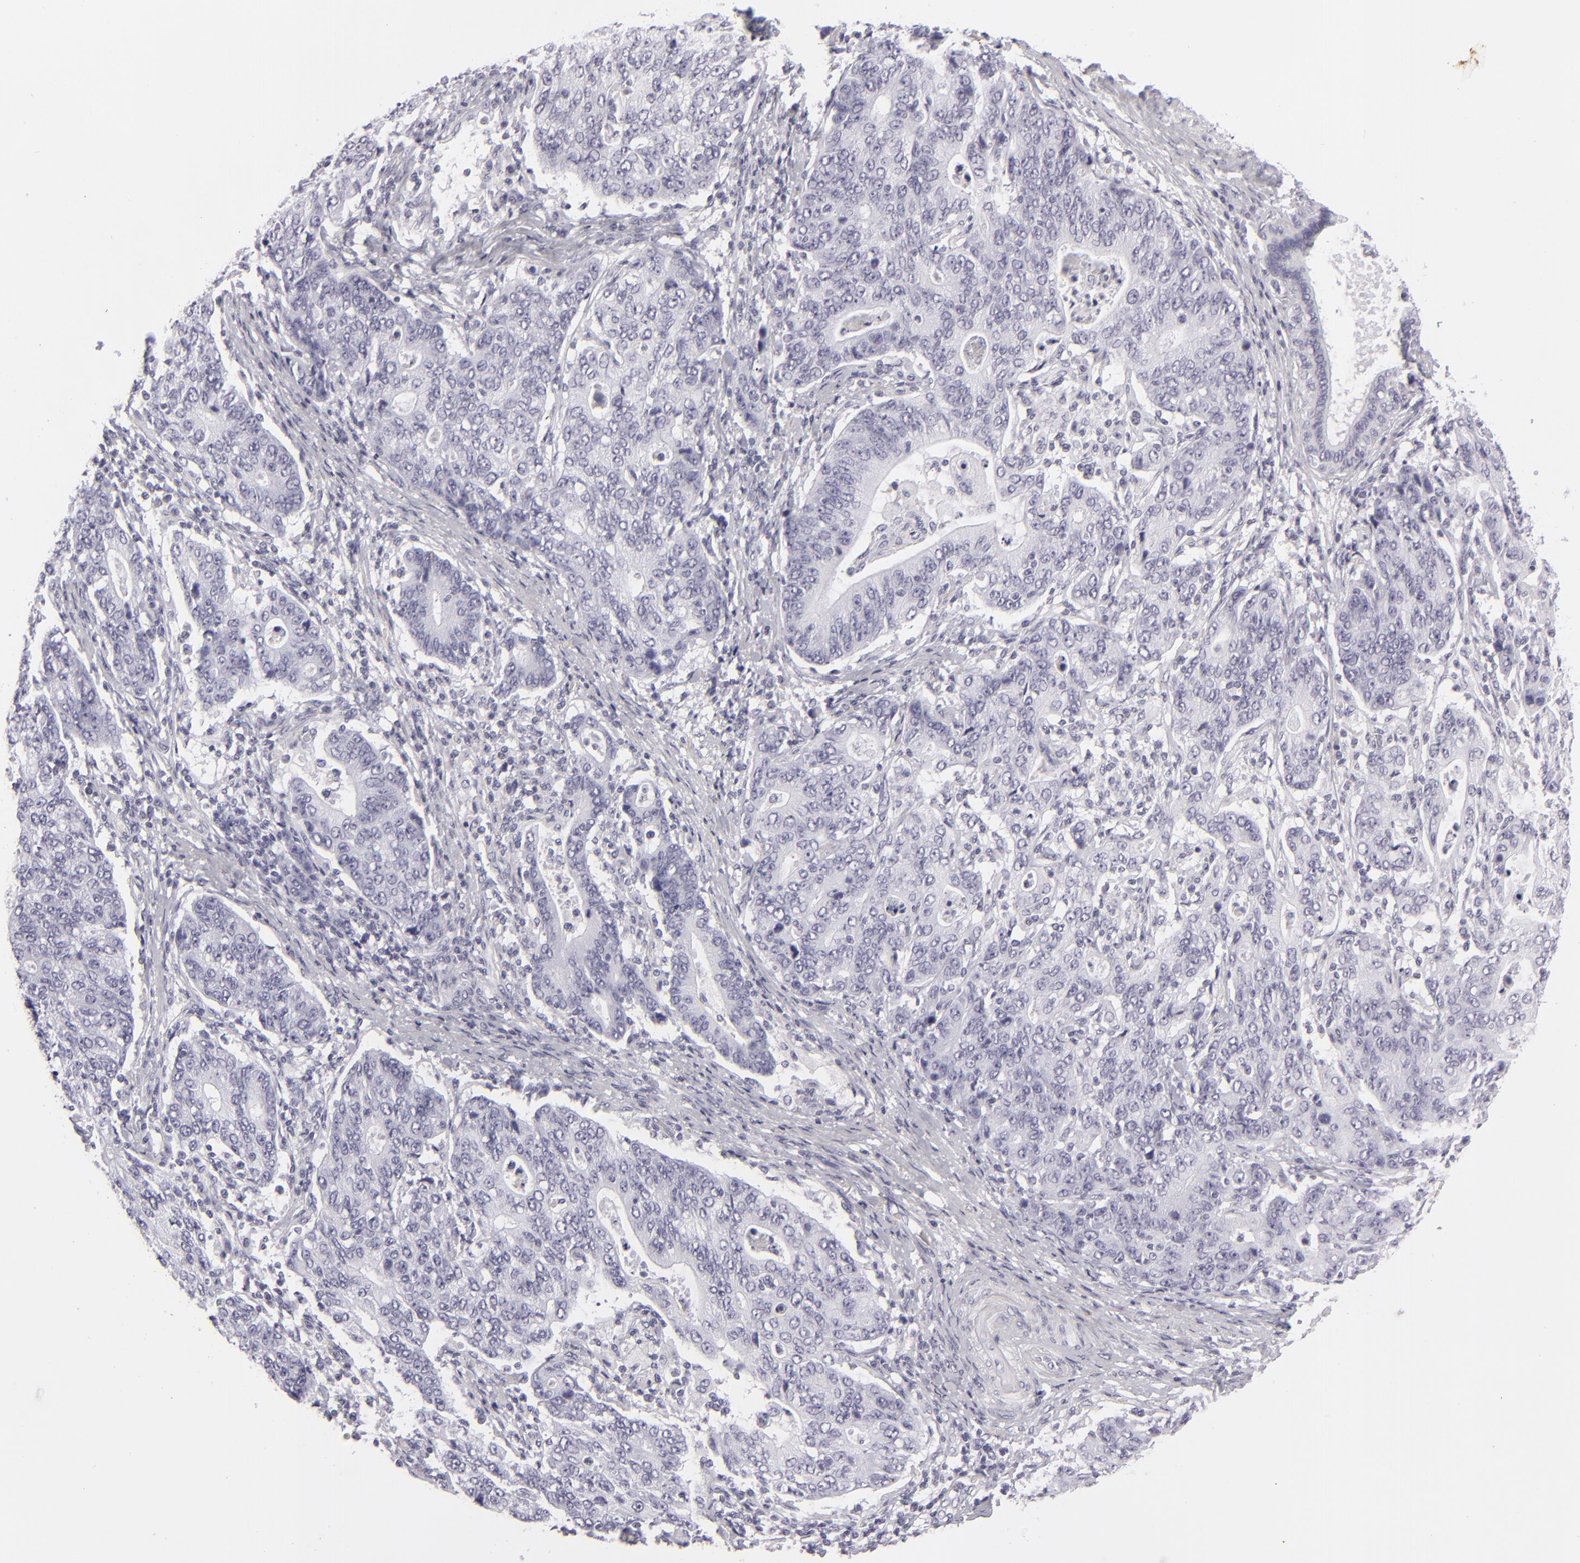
{"staining": {"intensity": "negative", "quantity": "none", "location": "none"}, "tissue": "stomach cancer", "cell_type": "Tumor cells", "image_type": "cancer", "snomed": [{"axis": "morphology", "description": "Adenocarcinoma, NOS"}, {"axis": "topography", "description": "Esophagus"}, {"axis": "topography", "description": "Stomach"}], "caption": "Micrograph shows no significant protein expression in tumor cells of stomach cancer (adenocarcinoma). (Stains: DAB IHC with hematoxylin counter stain, Microscopy: brightfield microscopy at high magnification).", "gene": "KRT1", "patient": {"sex": "male", "age": 74}}